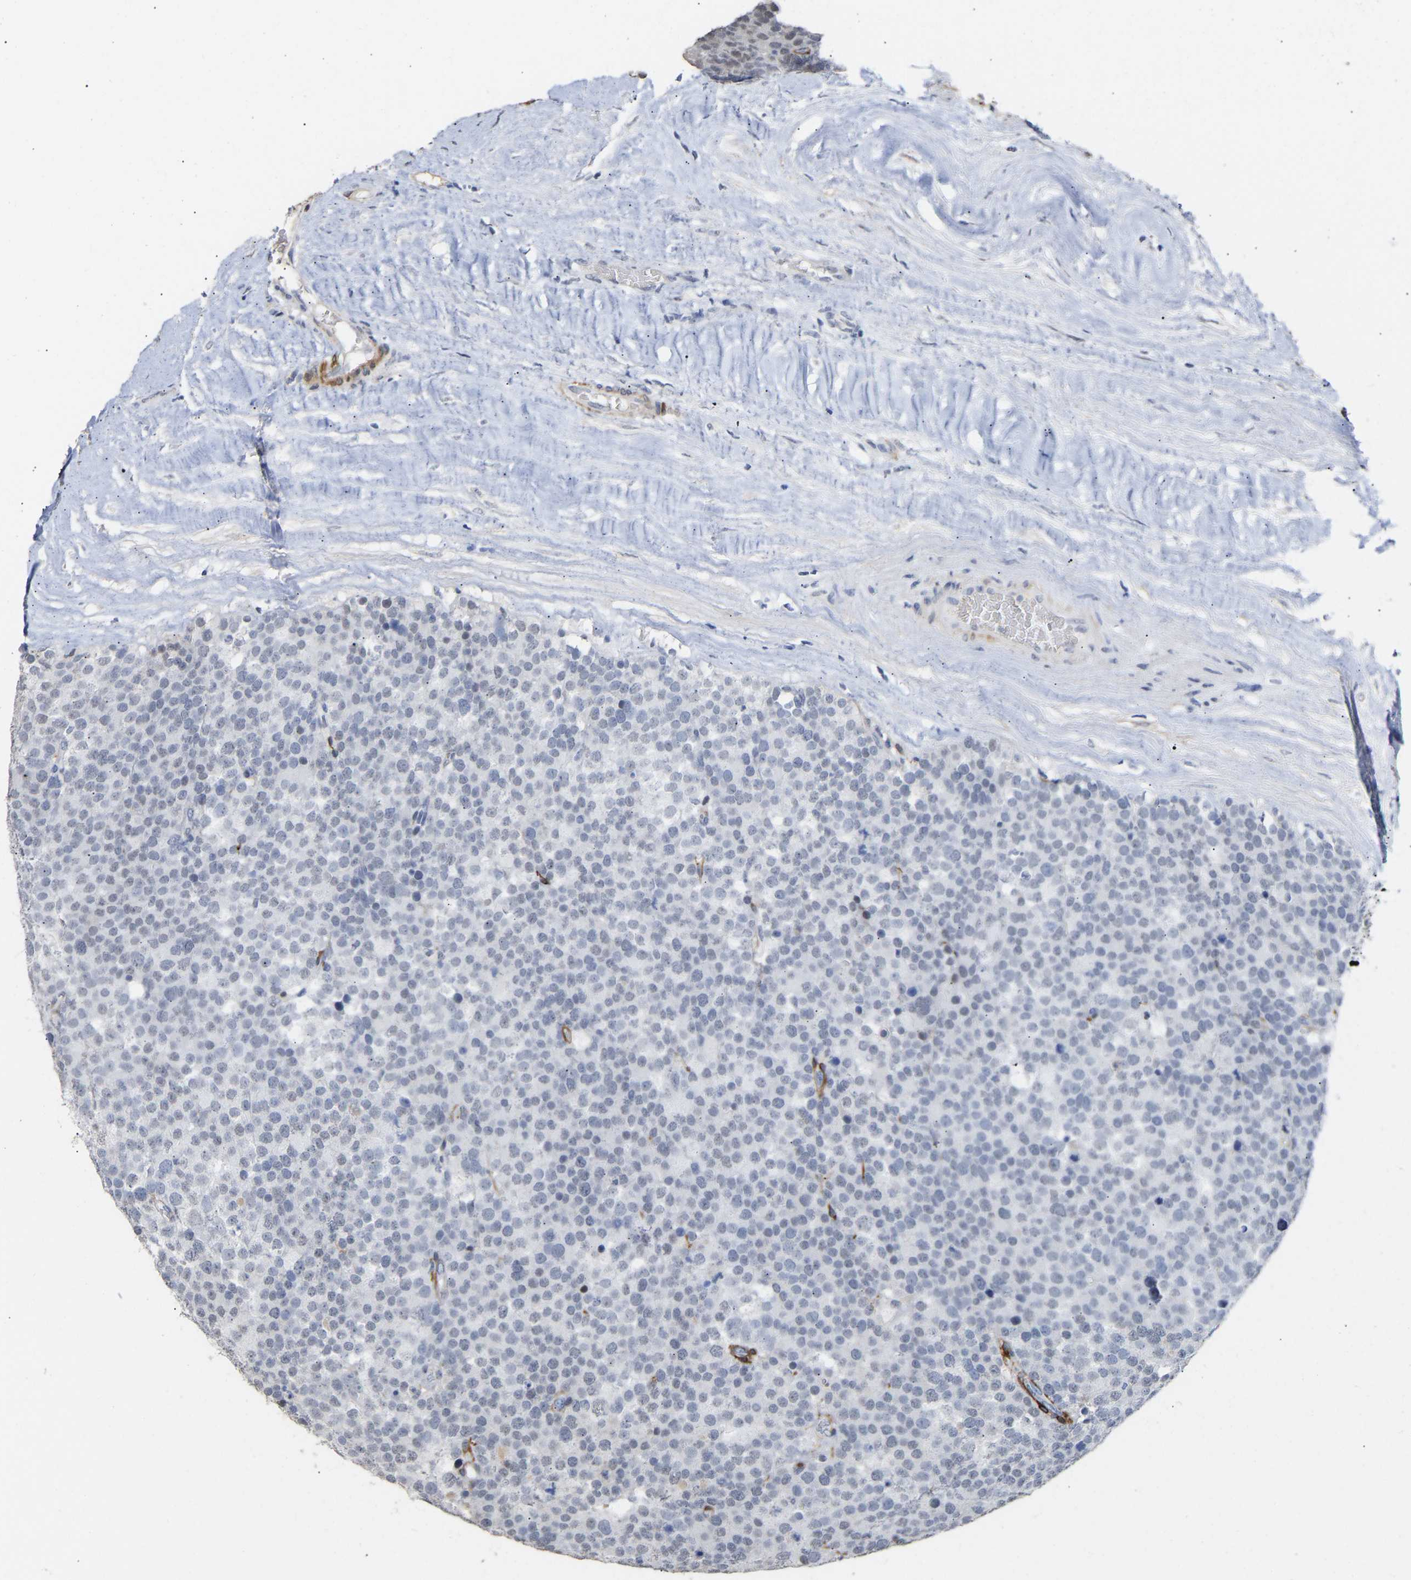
{"staining": {"intensity": "negative", "quantity": "none", "location": "none"}, "tissue": "testis cancer", "cell_type": "Tumor cells", "image_type": "cancer", "snomed": [{"axis": "morphology", "description": "Normal tissue, NOS"}, {"axis": "morphology", "description": "Seminoma, NOS"}, {"axis": "topography", "description": "Testis"}], "caption": "Tumor cells show no significant staining in seminoma (testis). Brightfield microscopy of immunohistochemistry stained with DAB (3,3'-diaminobenzidine) (brown) and hematoxylin (blue), captured at high magnification.", "gene": "AMPH", "patient": {"sex": "male", "age": 71}}